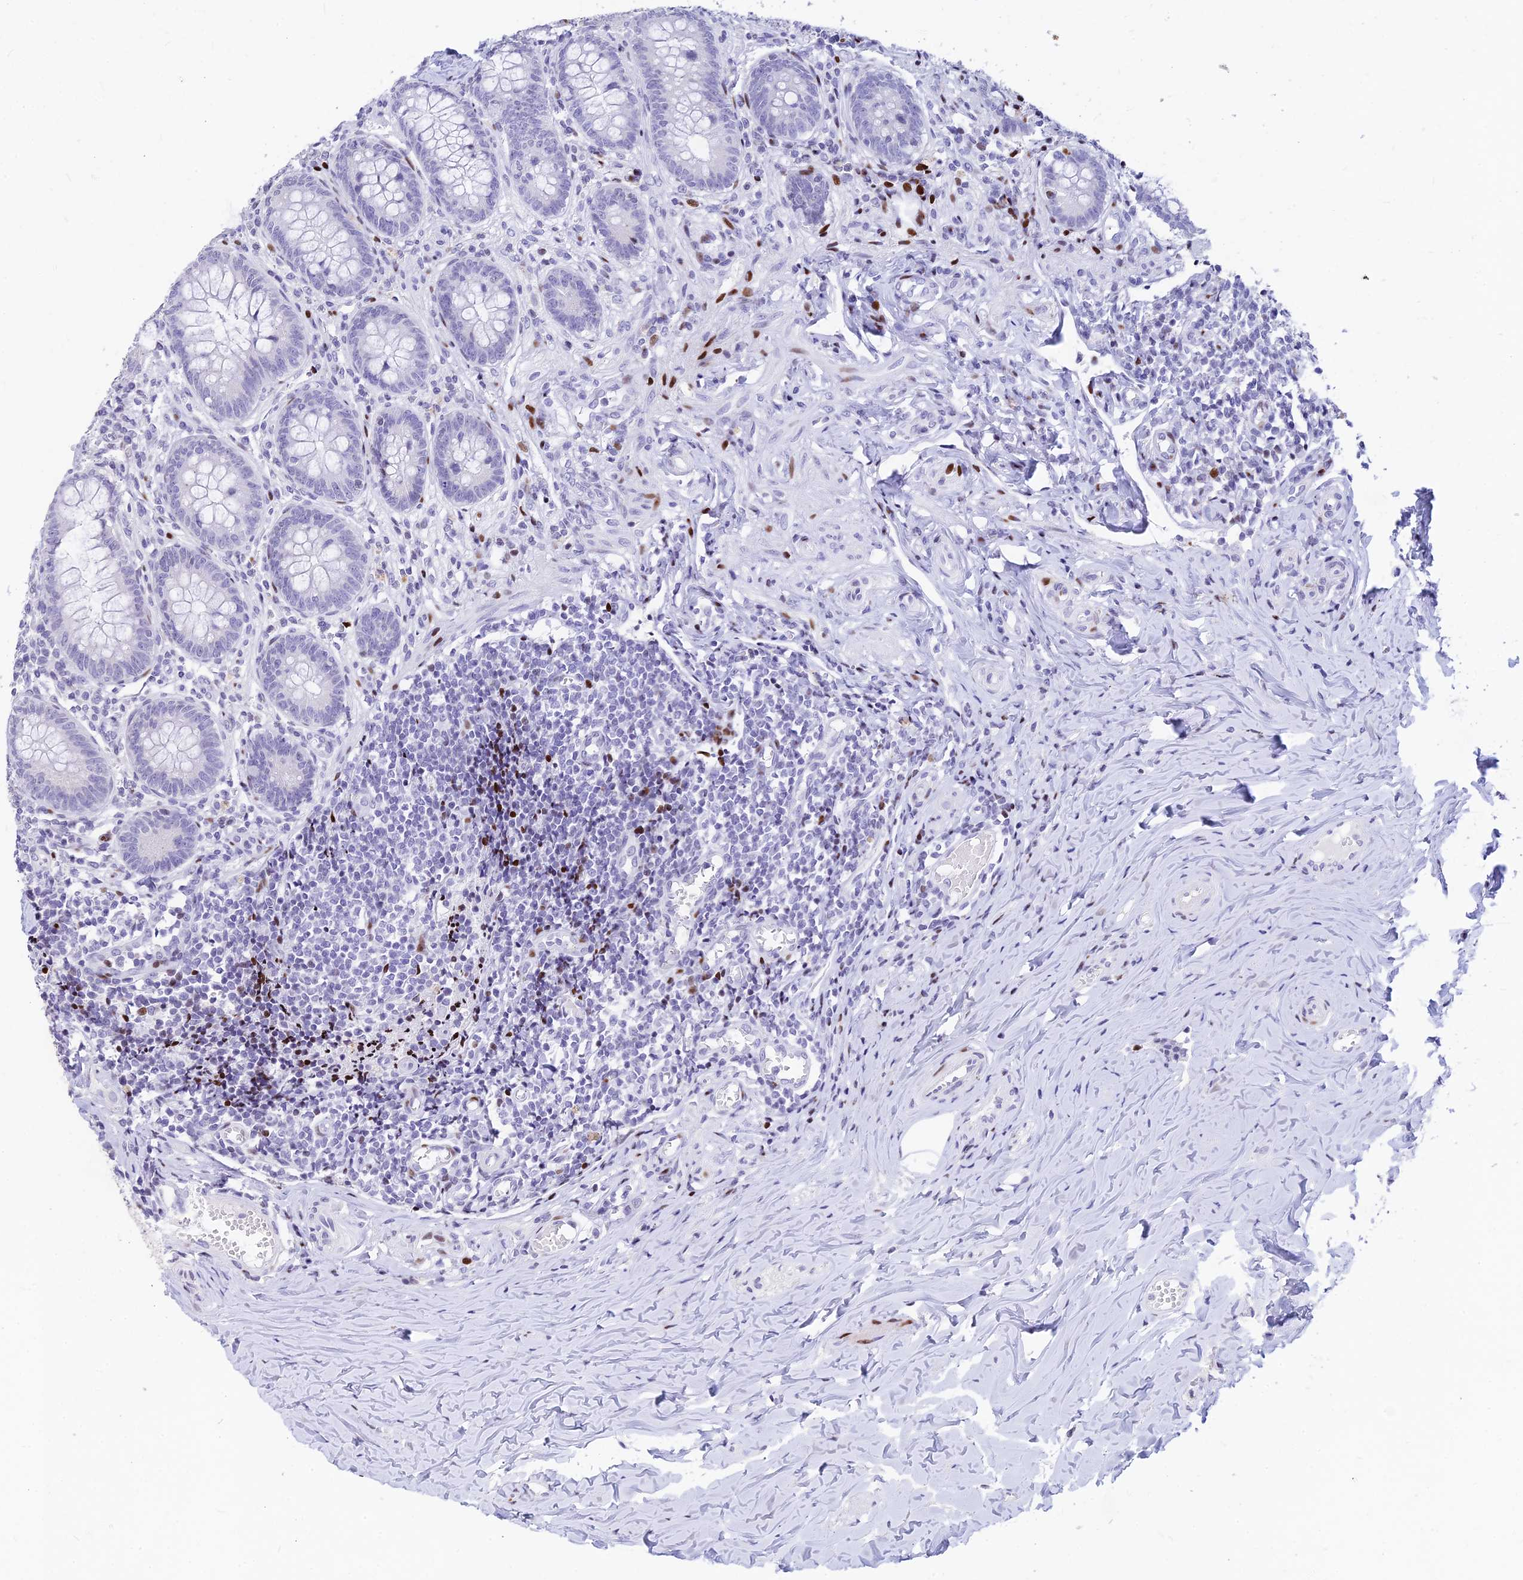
{"staining": {"intensity": "moderate", "quantity": "<25%", "location": "nuclear"}, "tissue": "appendix", "cell_type": "Glandular cells", "image_type": "normal", "snomed": [{"axis": "morphology", "description": "Normal tissue, NOS"}, {"axis": "topography", "description": "Appendix"}], "caption": "This photomicrograph exhibits normal appendix stained with immunohistochemistry (IHC) to label a protein in brown. The nuclear of glandular cells show moderate positivity for the protein. Nuclei are counter-stained blue.", "gene": "PRPS1", "patient": {"sex": "female", "age": 33}}